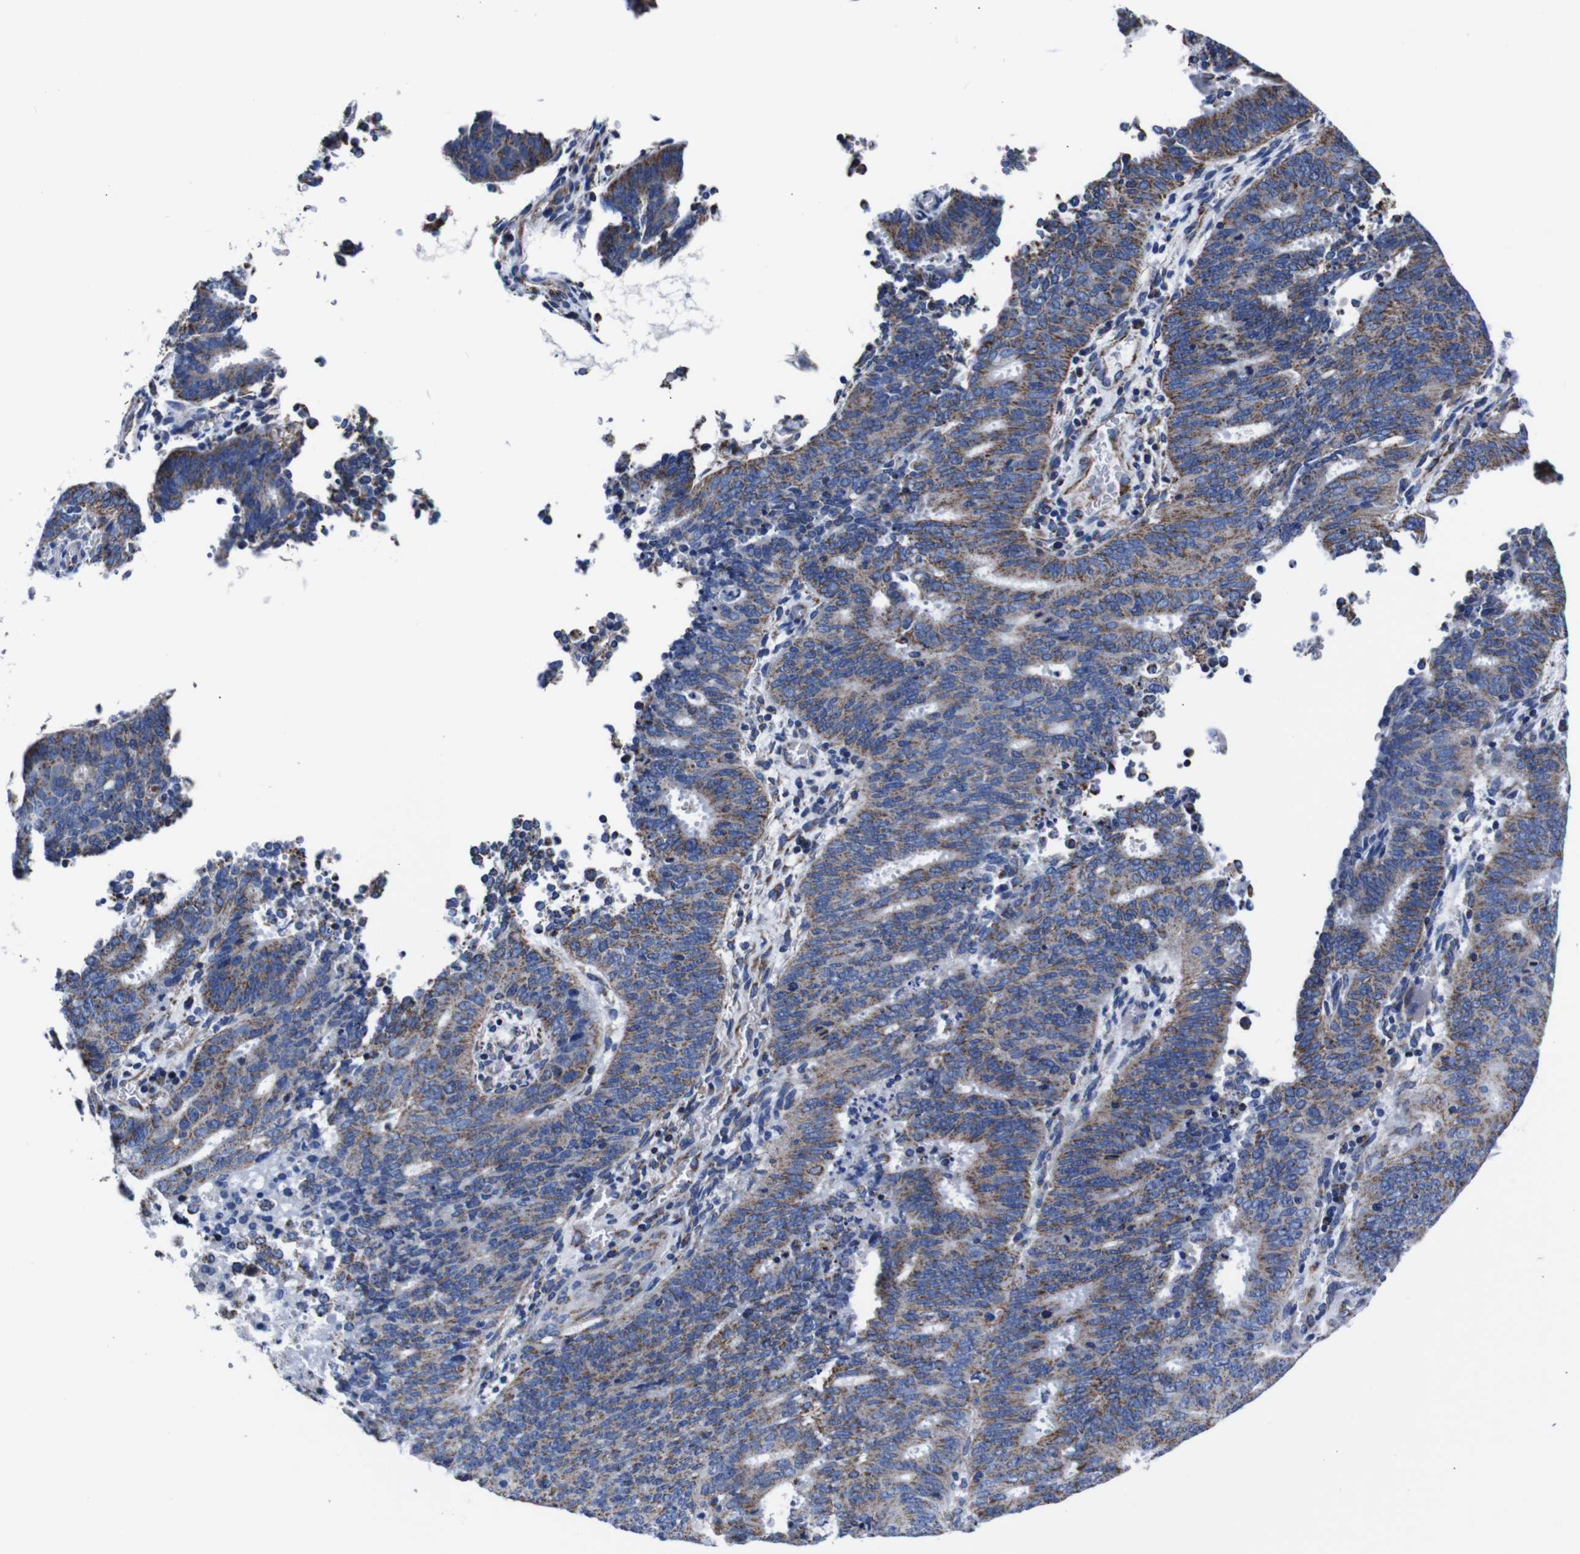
{"staining": {"intensity": "moderate", "quantity": "25%-75%", "location": "cytoplasmic/membranous"}, "tissue": "cervical cancer", "cell_type": "Tumor cells", "image_type": "cancer", "snomed": [{"axis": "morphology", "description": "Adenocarcinoma, NOS"}, {"axis": "topography", "description": "Cervix"}], "caption": "An immunohistochemistry (IHC) photomicrograph of tumor tissue is shown. Protein staining in brown shows moderate cytoplasmic/membranous positivity in cervical adenocarcinoma within tumor cells. The protein is shown in brown color, while the nuclei are stained blue.", "gene": "FKBP9", "patient": {"sex": "female", "age": 44}}